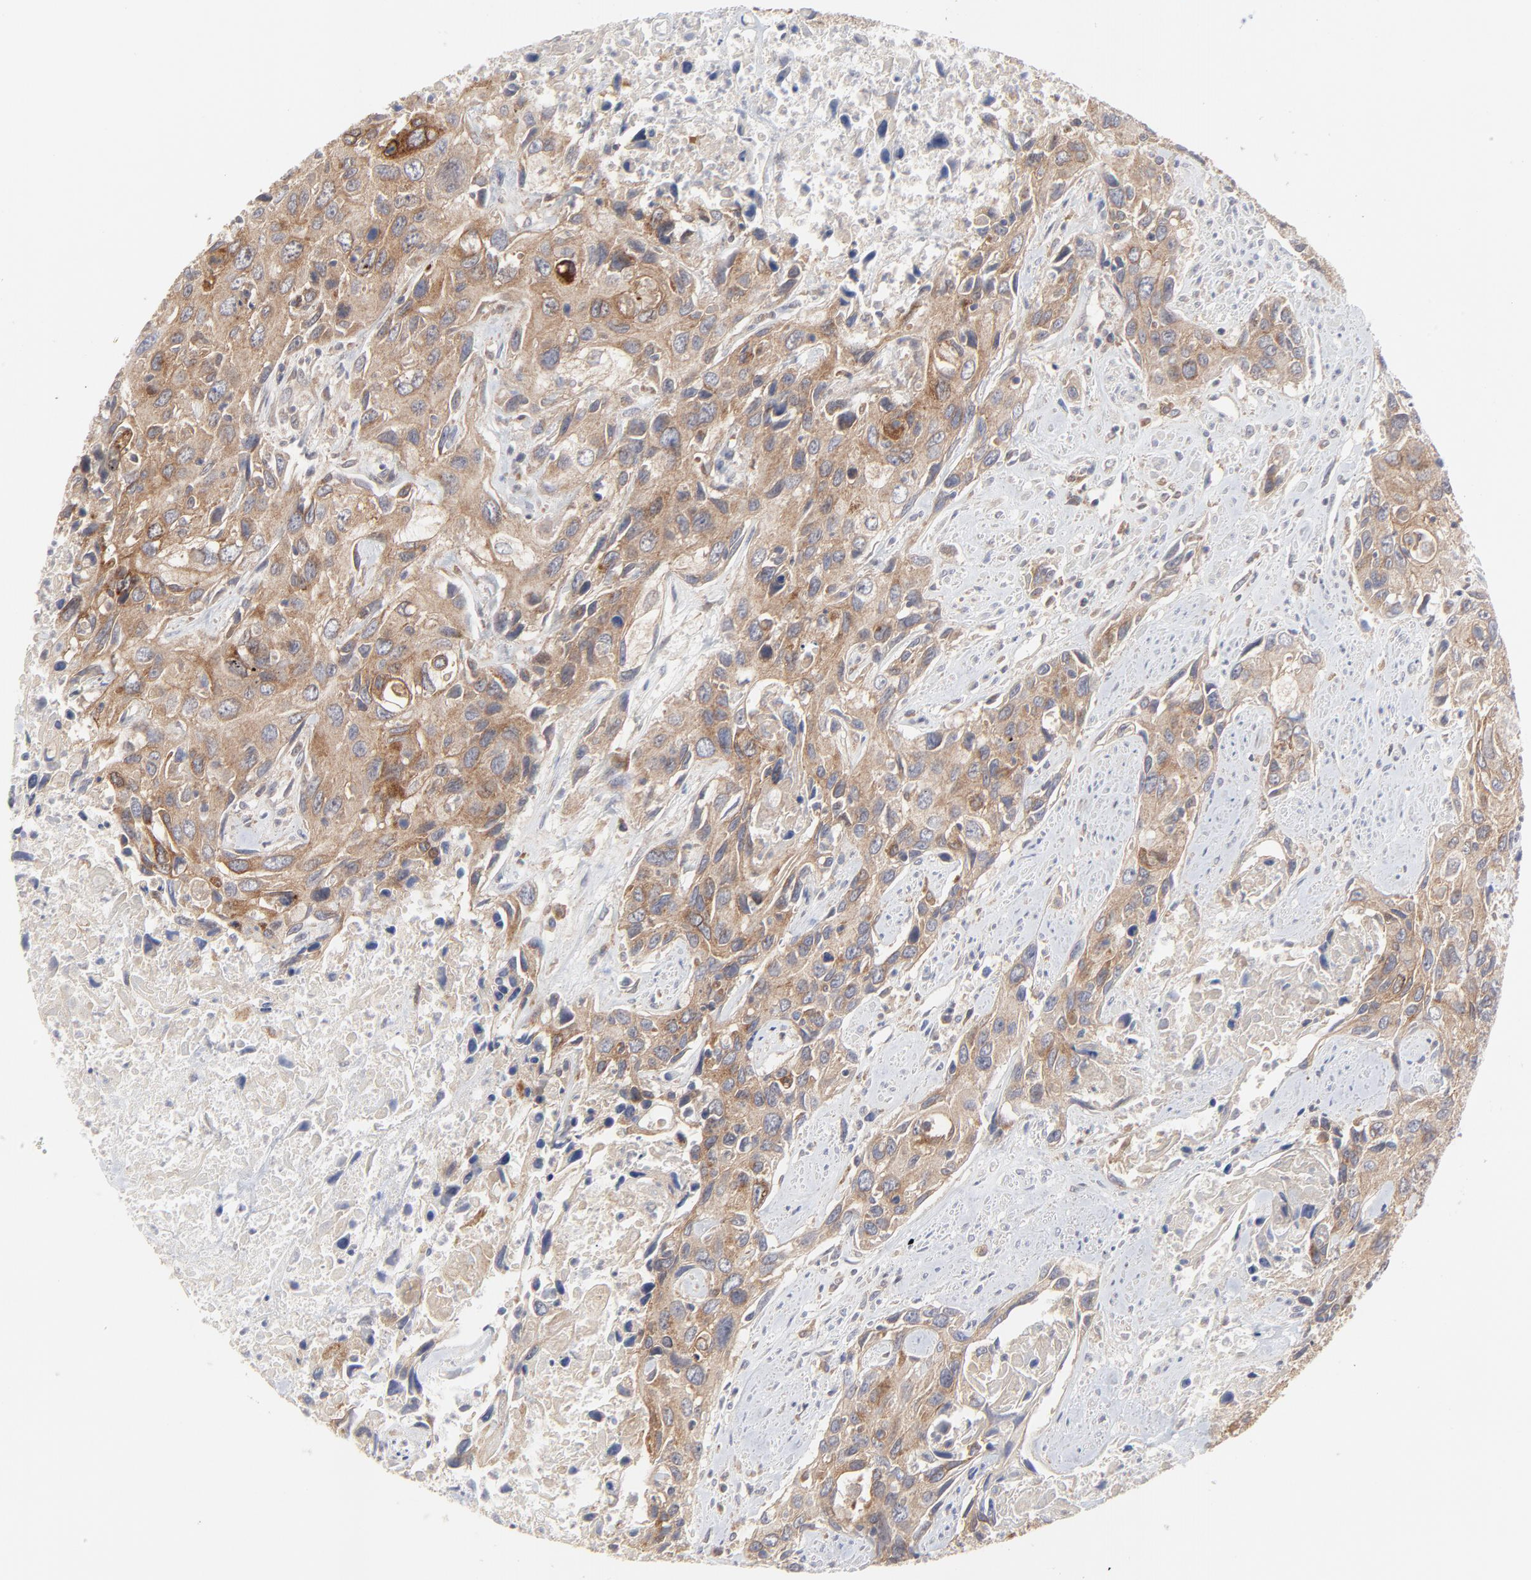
{"staining": {"intensity": "moderate", "quantity": ">75%", "location": "cytoplasmic/membranous"}, "tissue": "urothelial cancer", "cell_type": "Tumor cells", "image_type": "cancer", "snomed": [{"axis": "morphology", "description": "Urothelial carcinoma, High grade"}, {"axis": "topography", "description": "Urinary bladder"}], "caption": "This histopathology image shows immunohistochemistry staining of human high-grade urothelial carcinoma, with medium moderate cytoplasmic/membranous expression in approximately >75% of tumor cells.", "gene": "RAB9A", "patient": {"sex": "male", "age": 71}}